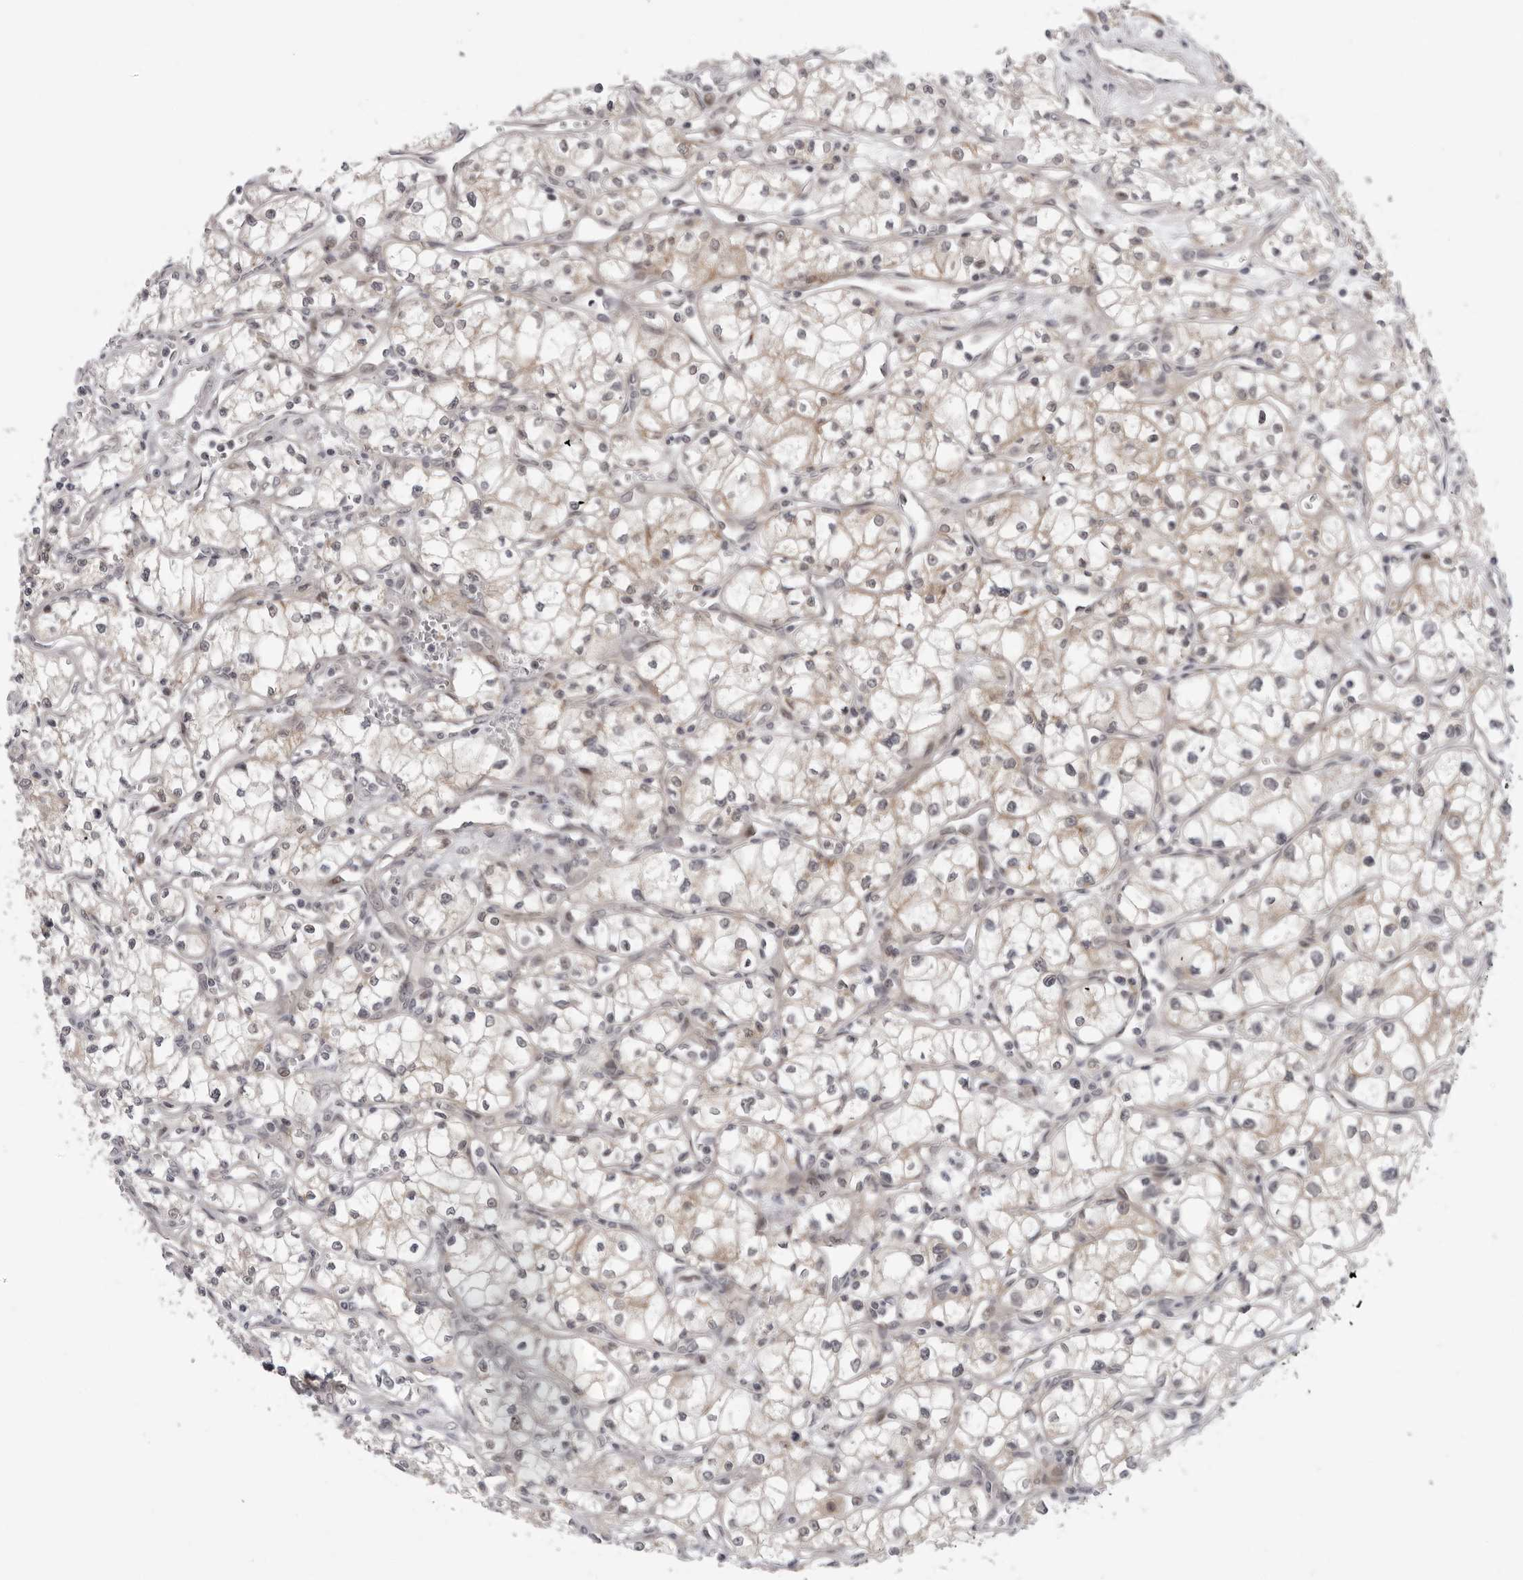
{"staining": {"intensity": "weak", "quantity": ">75%", "location": "cytoplasmic/membranous,nuclear"}, "tissue": "renal cancer", "cell_type": "Tumor cells", "image_type": "cancer", "snomed": [{"axis": "morphology", "description": "Adenocarcinoma, NOS"}, {"axis": "topography", "description": "Kidney"}], "caption": "Immunohistochemistry (IHC) of renal adenocarcinoma exhibits low levels of weak cytoplasmic/membranous and nuclear staining in about >75% of tumor cells. The staining was performed using DAB to visualize the protein expression in brown, while the nuclei were stained in blue with hematoxylin (Magnification: 20x).", "gene": "ALPK2", "patient": {"sex": "male", "age": 59}}